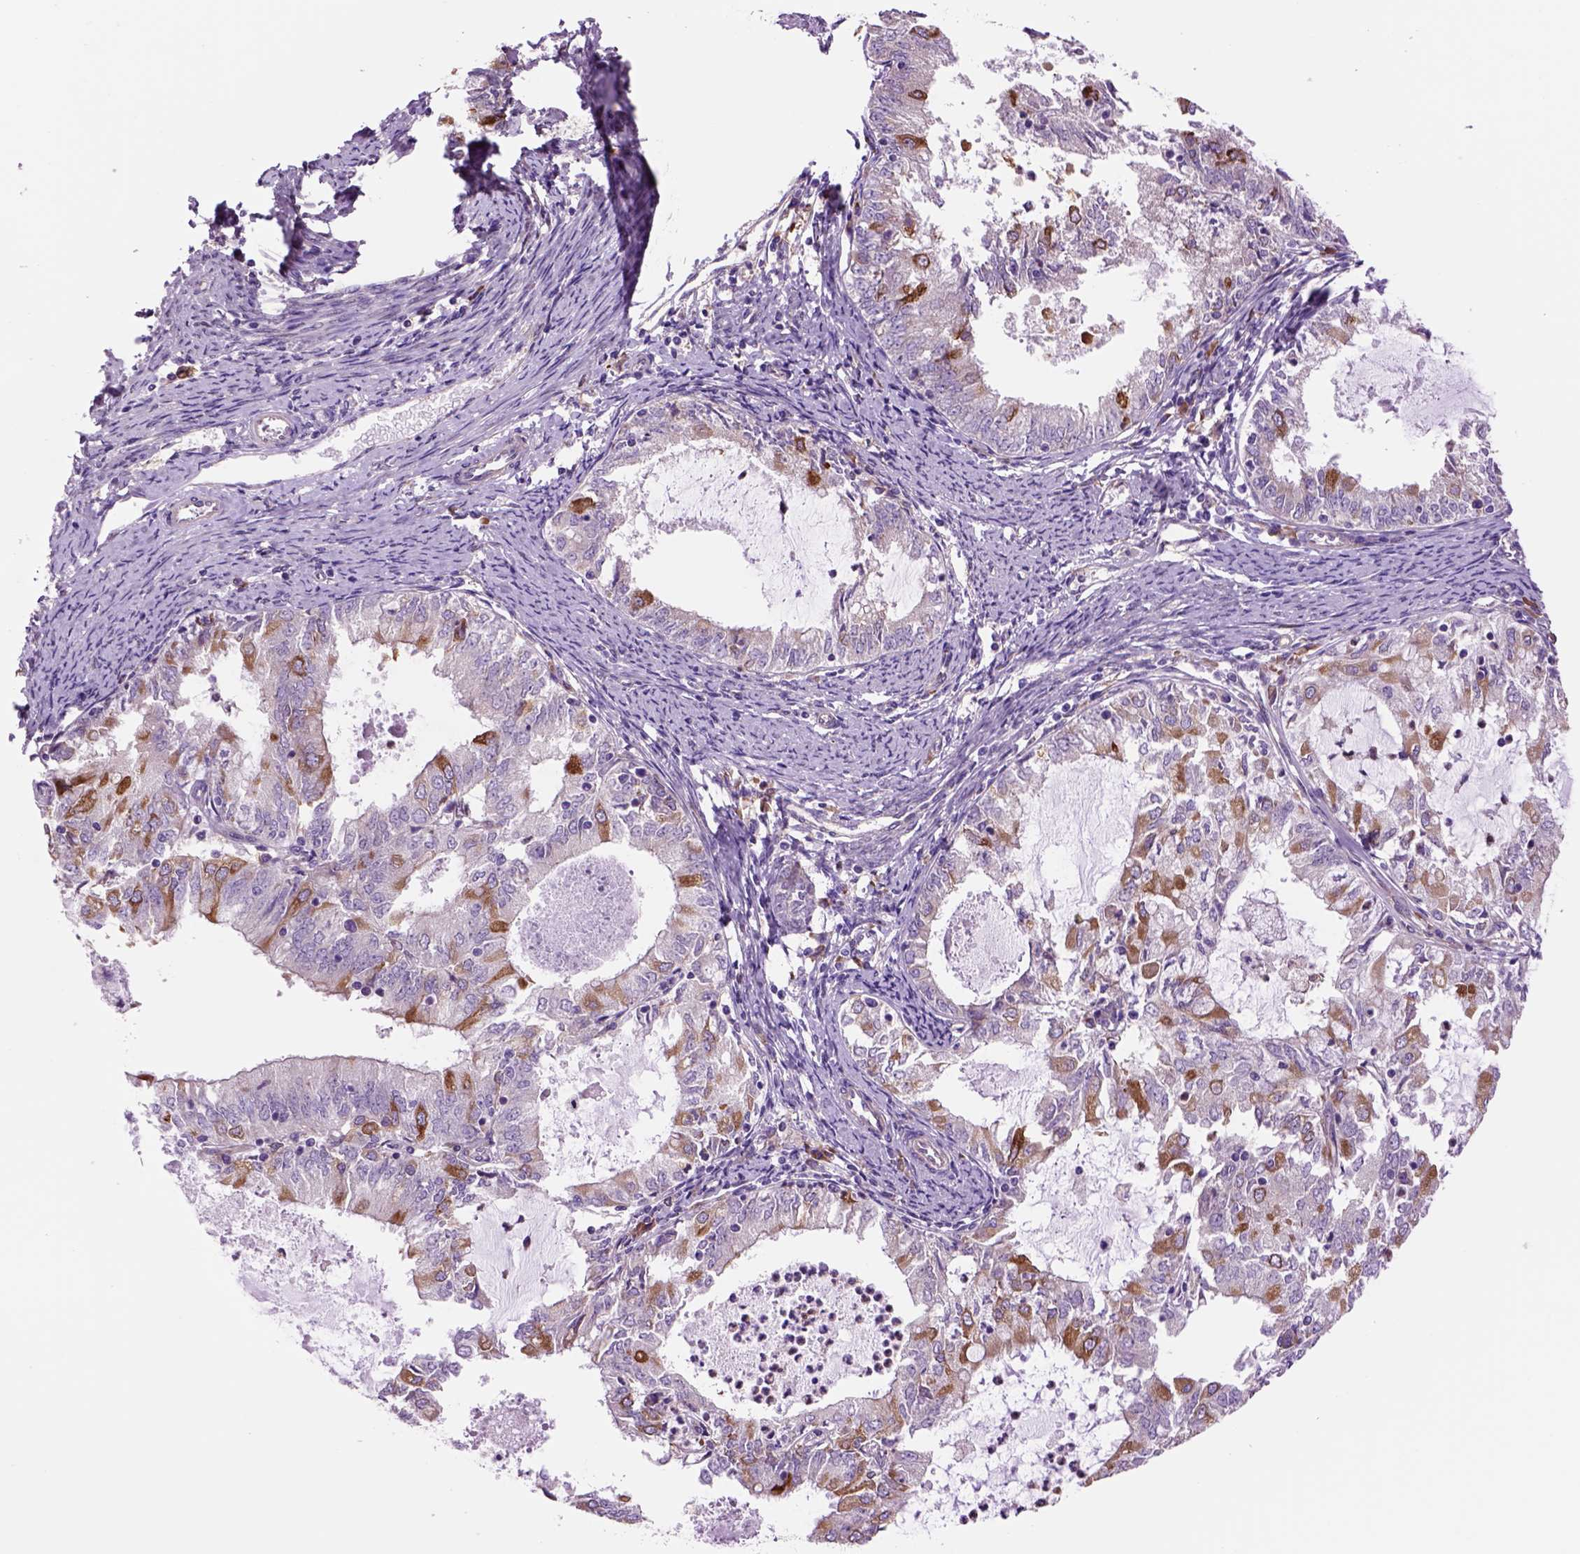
{"staining": {"intensity": "weak", "quantity": "25%-75%", "location": "cytoplasmic/membranous"}, "tissue": "endometrial cancer", "cell_type": "Tumor cells", "image_type": "cancer", "snomed": [{"axis": "morphology", "description": "Adenocarcinoma, NOS"}, {"axis": "topography", "description": "Endometrium"}], "caption": "DAB (3,3'-diaminobenzidine) immunohistochemical staining of human adenocarcinoma (endometrial) reveals weak cytoplasmic/membranous protein positivity in approximately 25%-75% of tumor cells. (DAB (3,3'-diaminobenzidine) = brown stain, brightfield microscopy at high magnification).", "gene": "PIAS3", "patient": {"sex": "female", "age": 57}}